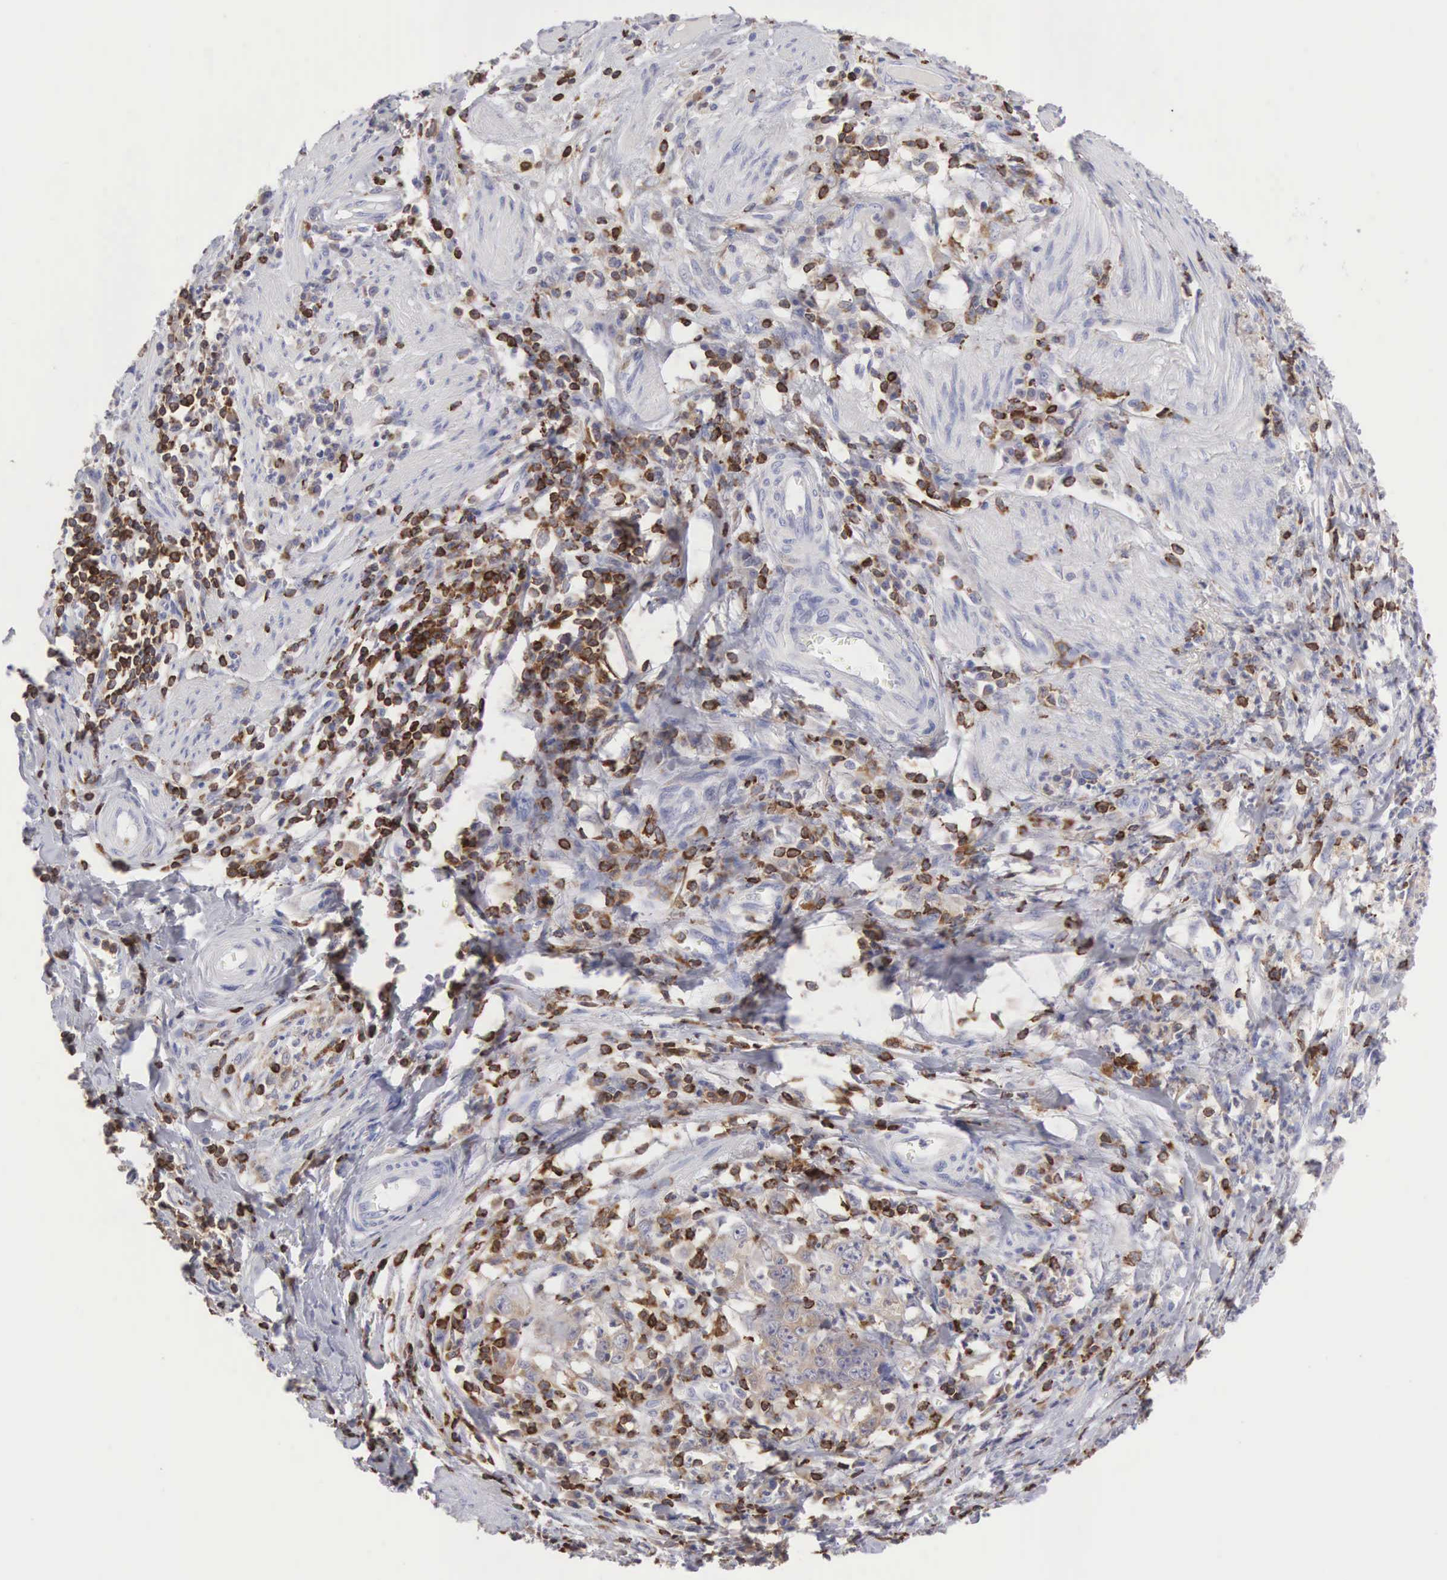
{"staining": {"intensity": "weak", "quantity": "25%-75%", "location": "cytoplasmic/membranous"}, "tissue": "stomach cancer", "cell_type": "Tumor cells", "image_type": "cancer", "snomed": [{"axis": "morphology", "description": "Adenocarcinoma, NOS"}, {"axis": "topography", "description": "Stomach, lower"}], "caption": "This is a micrograph of IHC staining of stomach cancer (adenocarcinoma), which shows weak staining in the cytoplasmic/membranous of tumor cells.", "gene": "SH3BP1", "patient": {"sex": "female", "age": 86}}